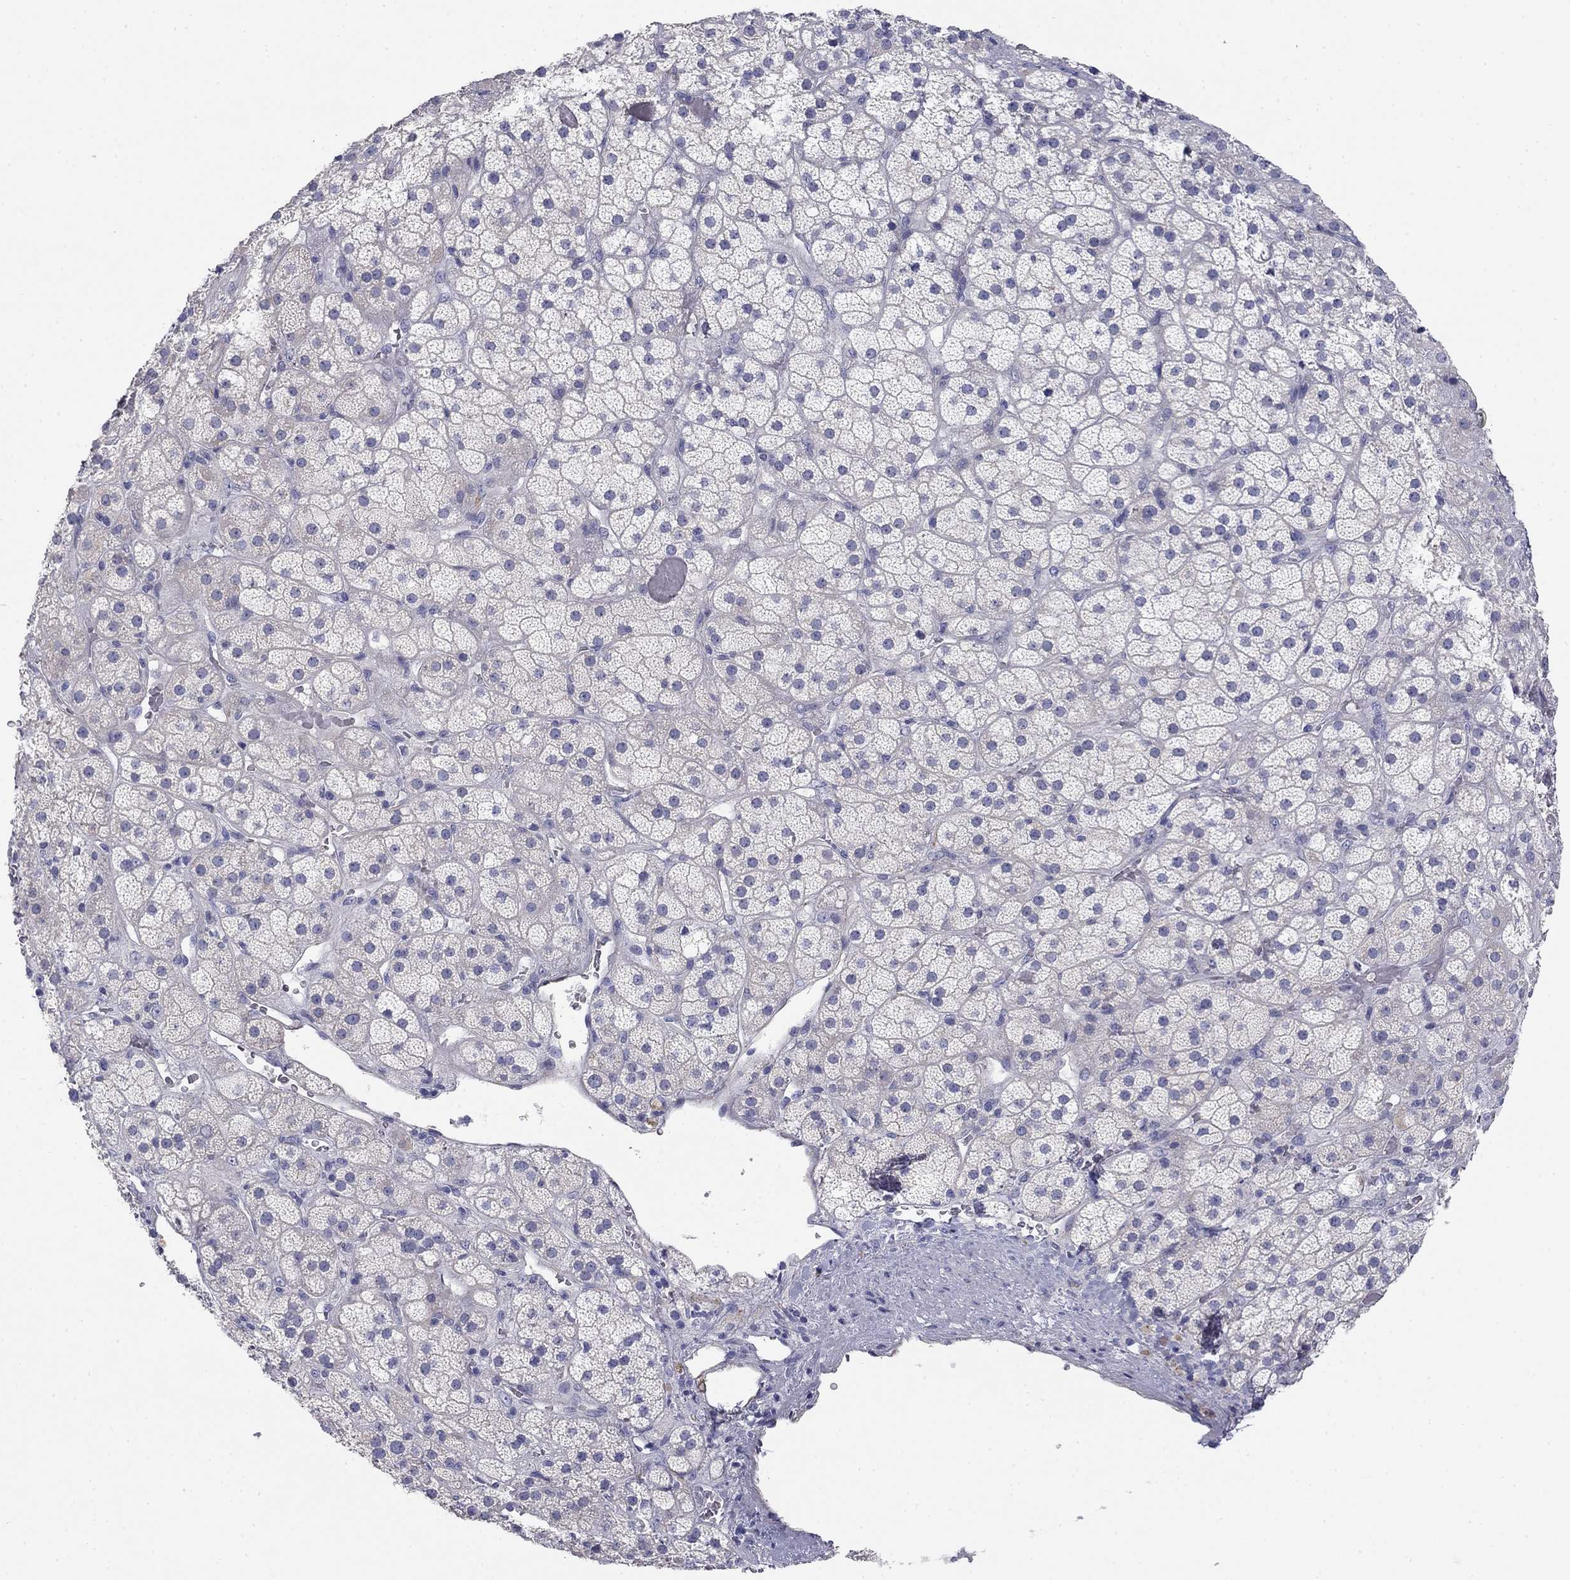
{"staining": {"intensity": "weak", "quantity": "<25%", "location": "cytoplasmic/membranous"}, "tissue": "adrenal gland", "cell_type": "Glandular cells", "image_type": "normal", "snomed": [{"axis": "morphology", "description": "Normal tissue, NOS"}, {"axis": "topography", "description": "Adrenal gland"}], "caption": "The image shows no significant positivity in glandular cells of adrenal gland. (DAB immunohistochemistry (IHC) with hematoxylin counter stain).", "gene": "SEPTIN3", "patient": {"sex": "male", "age": 57}}